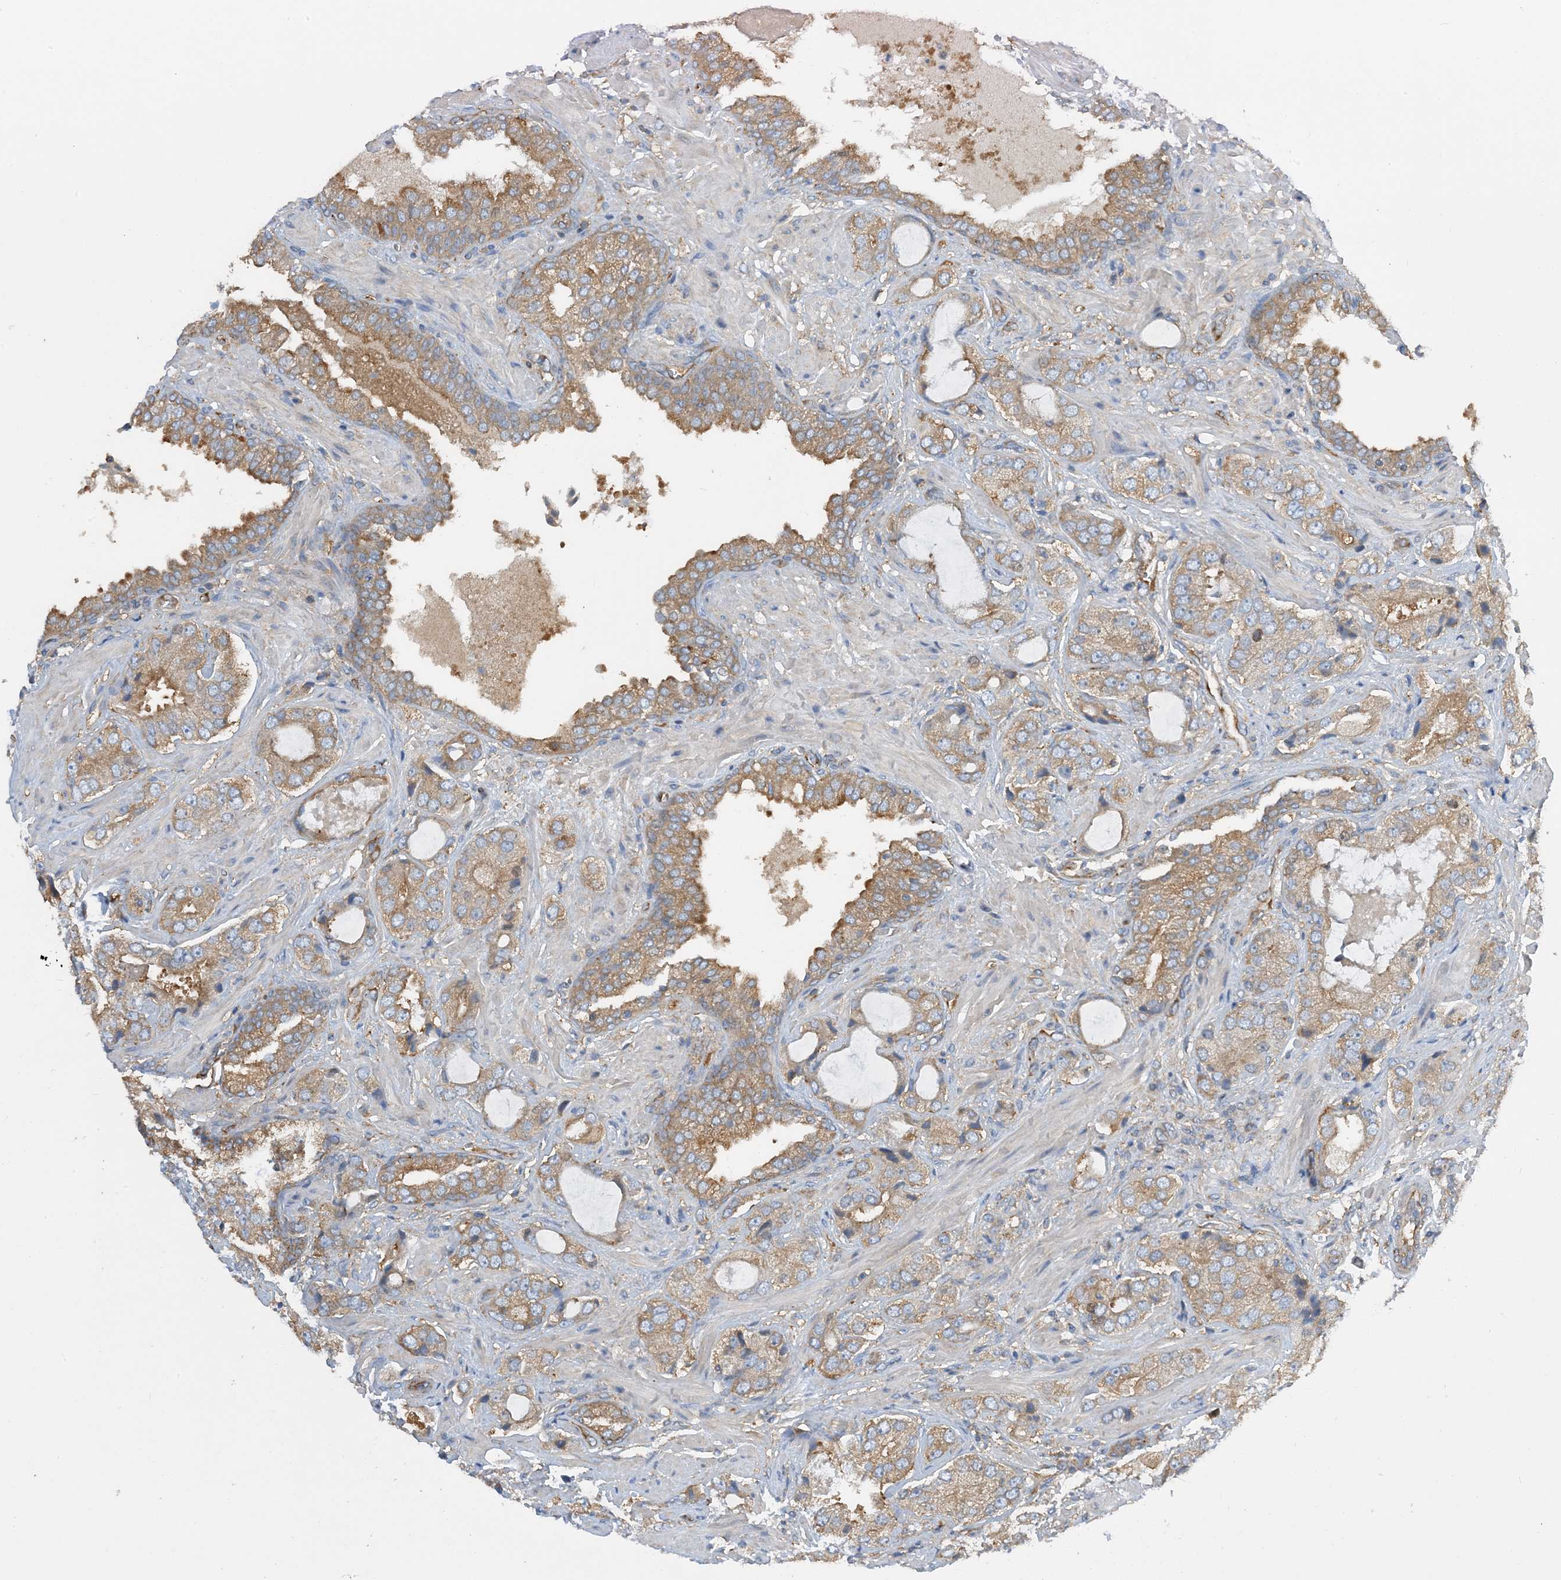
{"staining": {"intensity": "moderate", "quantity": ">75%", "location": "cytoplasmic/membranous"}, "tissue": "prostate cancer", "cell_type": "Tumor cells", "image_type": "cancer", "snomed": [{"axis": "morphology", "description": "Normal tissue, NOS"}, {"axis": "morphology", "description": "Adenocarcinoma, High grade"}, {"axis": "topography", "description": "Prostate"}, {"axis": "topography", "description": "Peripheral nerve tissue"}], "caption": "Immunohistochemistry of prostate cancer demonstrates medium levels of moderate cytoplasmic/membranous positivity in approximately >75% of tumor cells. The protein is shown in brown color, while the nuclei are stained blue.", "gene": "SIDT1", "patient": {"sex": "male", "age": 59}}